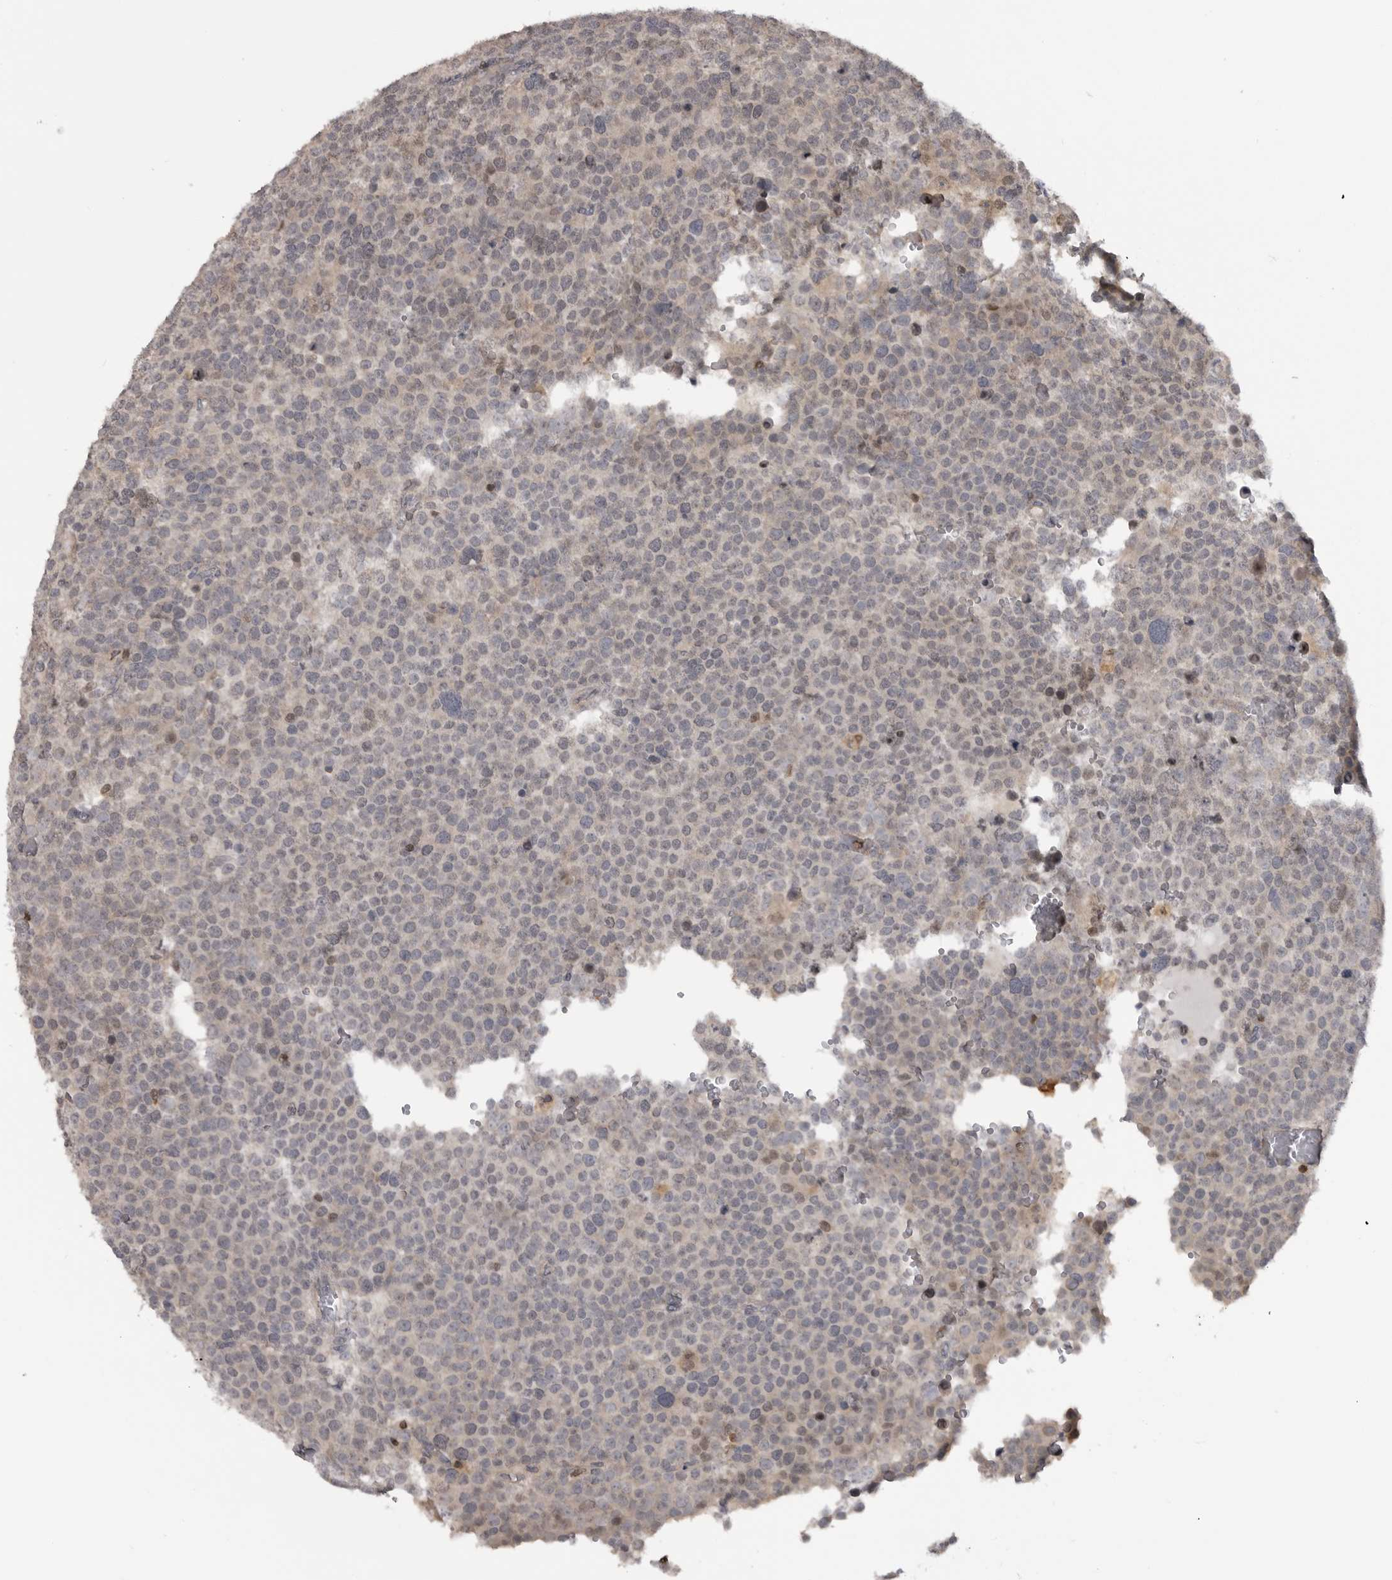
{"staining": {"intensity": "negative", "quantity": "none", "location": "none"}, "tissue": "testis cancer", "cell_type": "Tumor cells", "image_type": "cancer", "snomed": [{"axis": "morphology", "description": "Seminoma, NOS"}, {"axis": "topography", "description": "Testis"}], "caption": "A photomicrograph of human seminoma (testis) is negative for staining in tumor cells.", "gene": "MAPK13", "patient": {"sex": "male", "age": 71}}